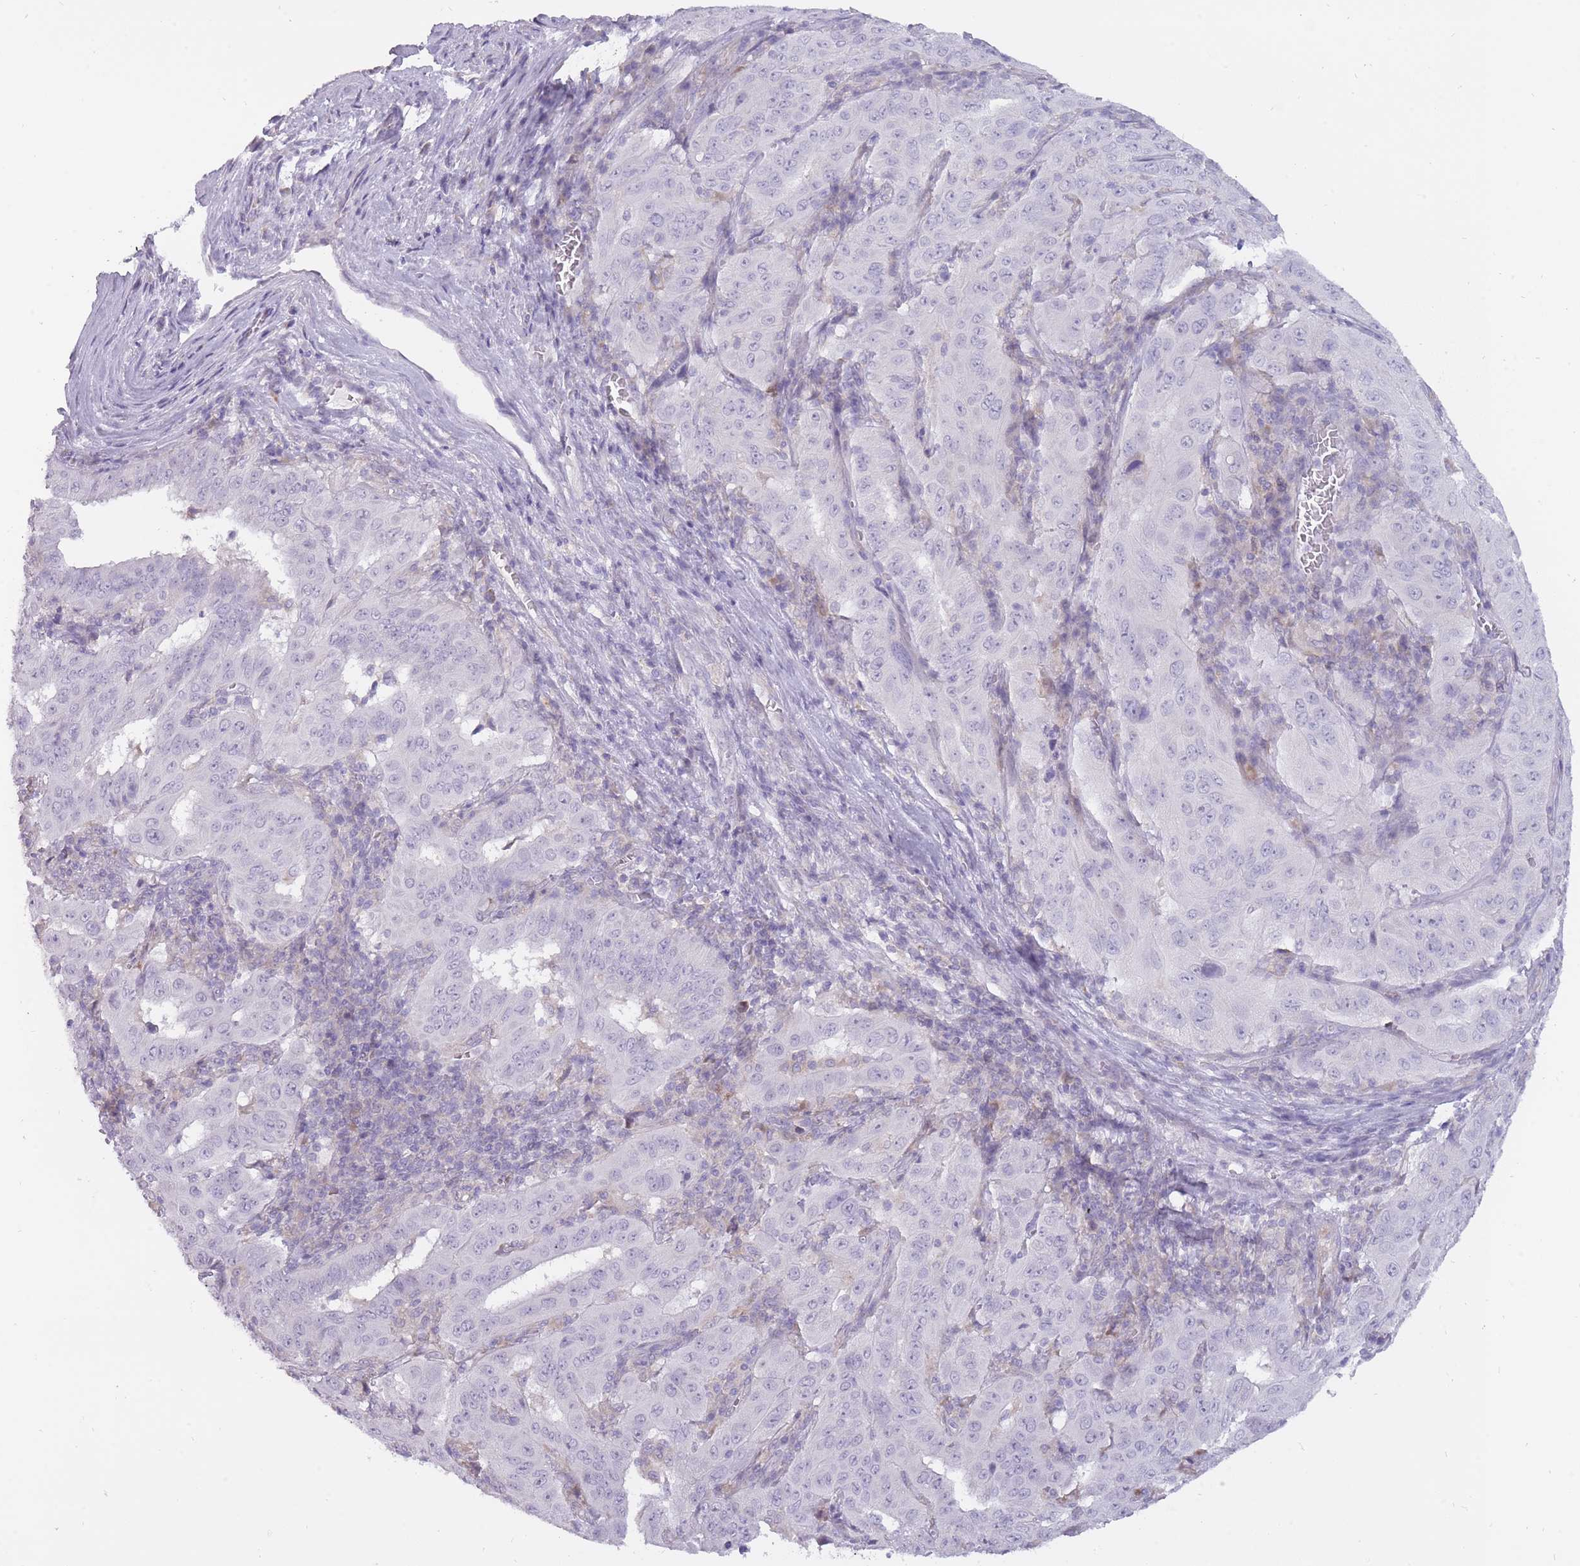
{"staining": {"intensity": "negative", "quantity": "none", "location": "none"}, "tissue": "pancreatic cancer", "cell_type": "Tumor cells", "image_type": "cancer", "snomed": [{"axis": "morphology", "description": "Adenocarcinoma, NOS"}, {"axis": "topography", "description": "Pancreas"}], "caption": "The IHC histopathology image has no significant staining in tumor cells of pancreatic cancer (adenocarcinoma) tissue.", "gene": "BDKRB2", "patient": {"sex": "male", "age": 63}}